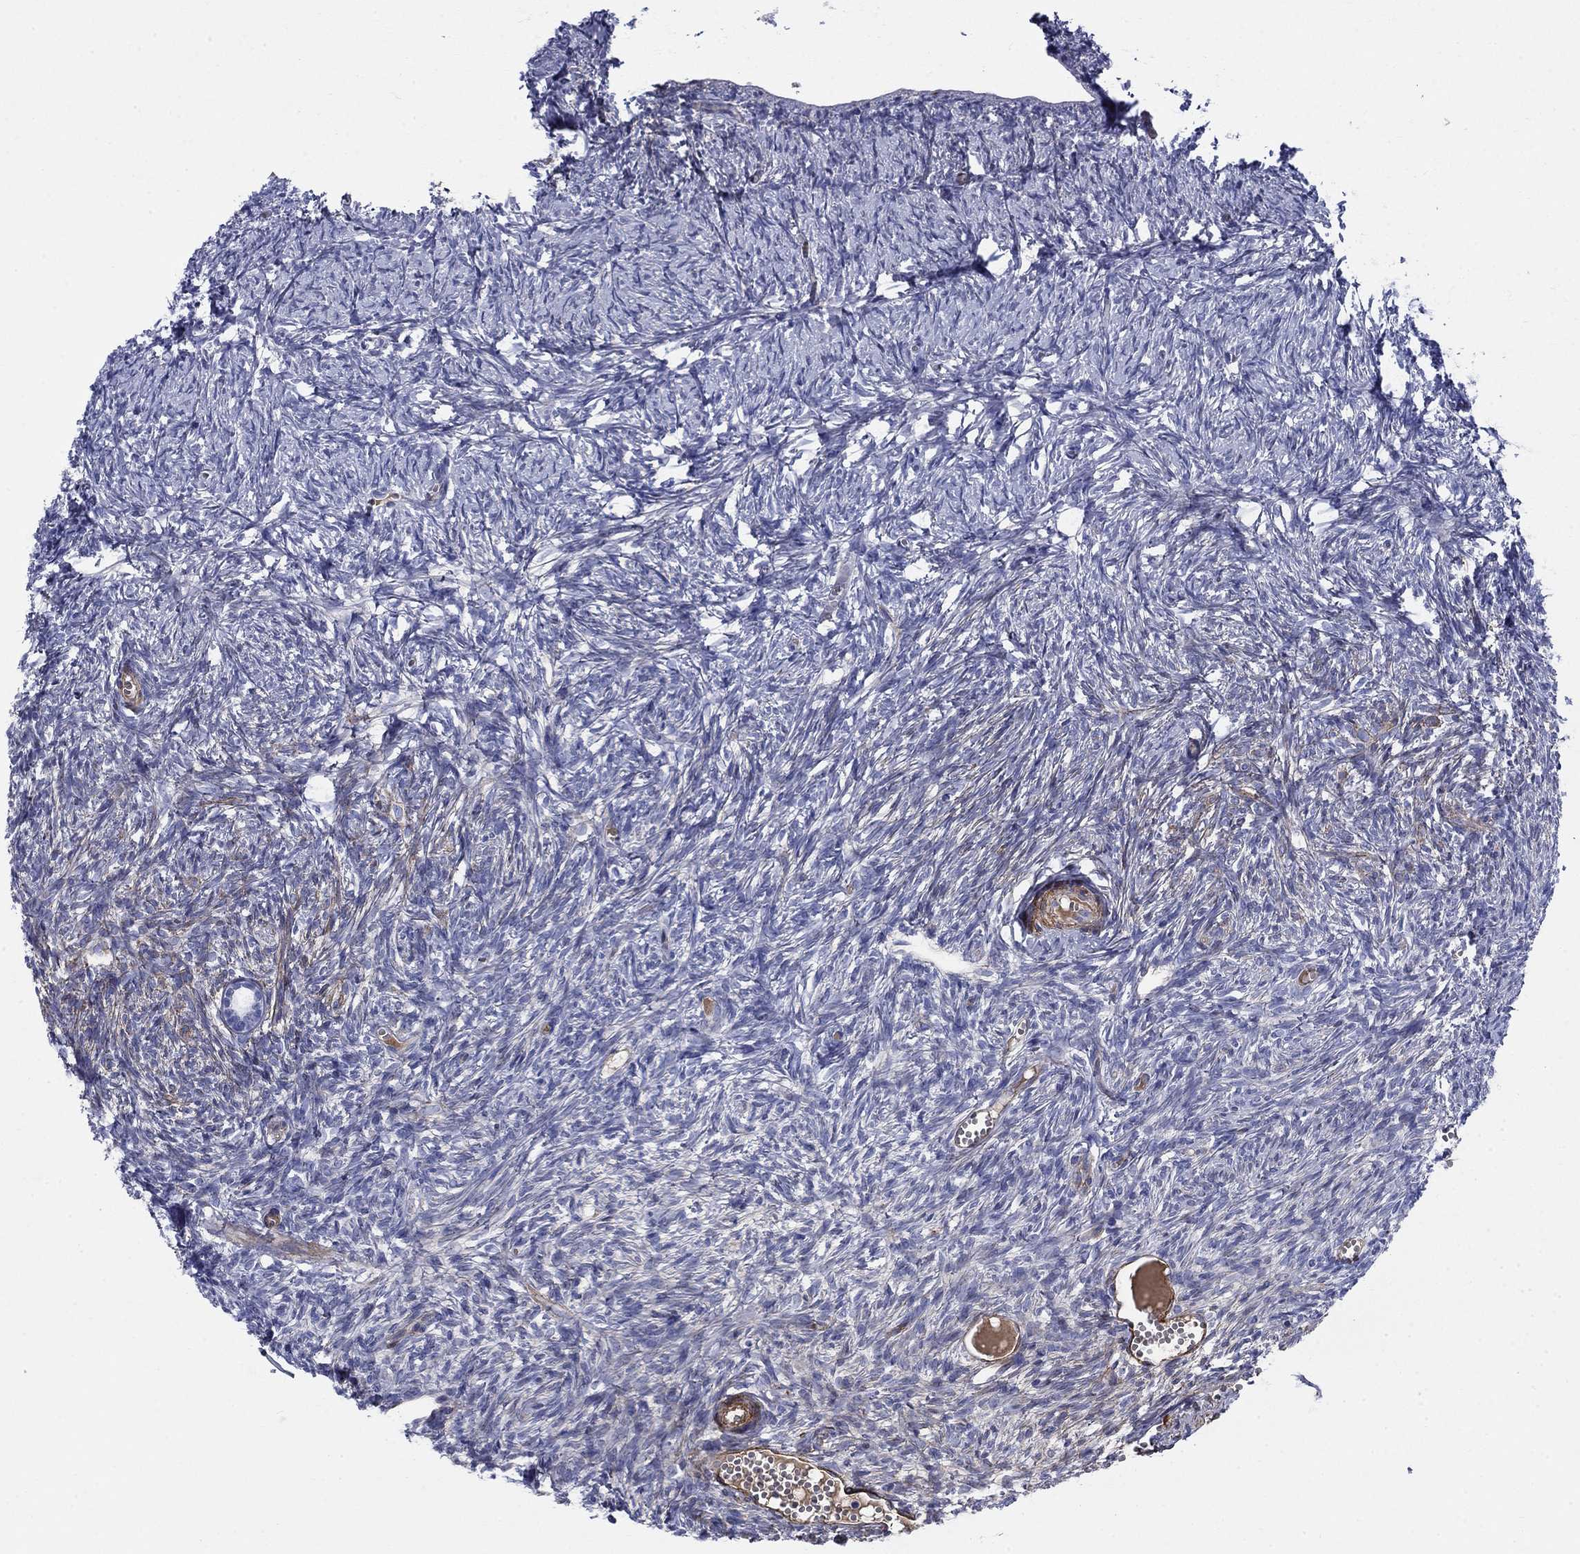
{"staining": {"intensity": "negative", "quantity": "none", "location": "none"}, "tissue": "ovary", "cell_type": "Ovarian stroma cells", "image_type": "normal", "snomed": [{"axis": "morphology", "description": "Normal tissue, NOS"}, {"axis": "topography", "description": "Ovary"}], "caption": "A histopathology image of ovary stained for a protein reveals no brown staining in ovarian stroma cells.", "gene": "VTN", "patient": {"sex": "female", "age": 43}}